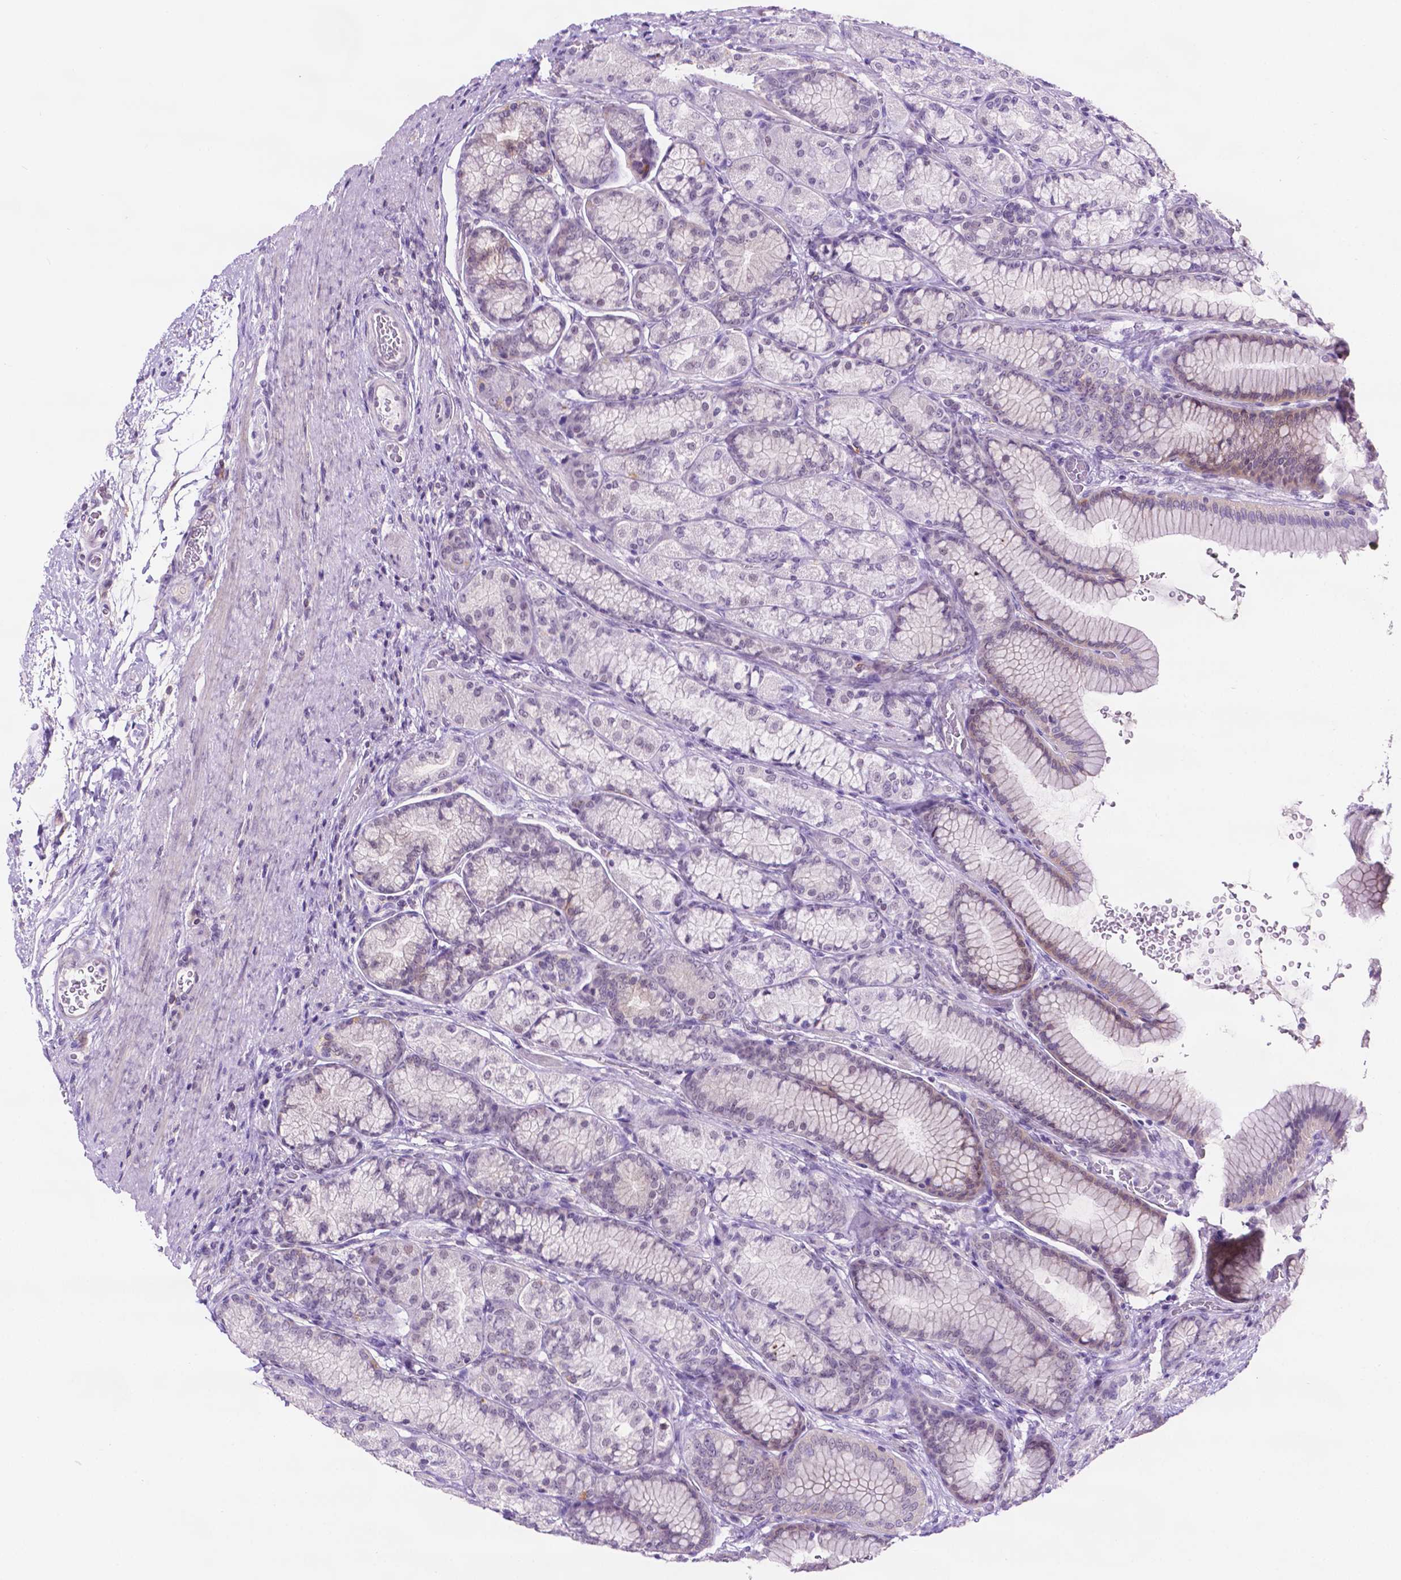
{"staining": {"intensity": "negative", "quantity": "none", "location": "none"}, "tissue": "stomach", "cell_type": "Glandular cells", "image_type": "normal", "snomed": [{"axis": "morphology", "description": "Normal tissue, NOS"}, {"axis": "morphology", "description": "Adenocarcinoma, NOS"}, {"axis": "morphology", "description": "Adenocarcinoma, High grade"}, {"axis": "topography", "description": "Stomach, upper"}, {"axis": "topography", "description": "Stomach"}], "caption": "Immunohistochemistry (IHC) of benign stomach demonstrates no expression in glandular cells.", "gene": "TACSTD2", "patient": {"sex": "female", "age": 65}}